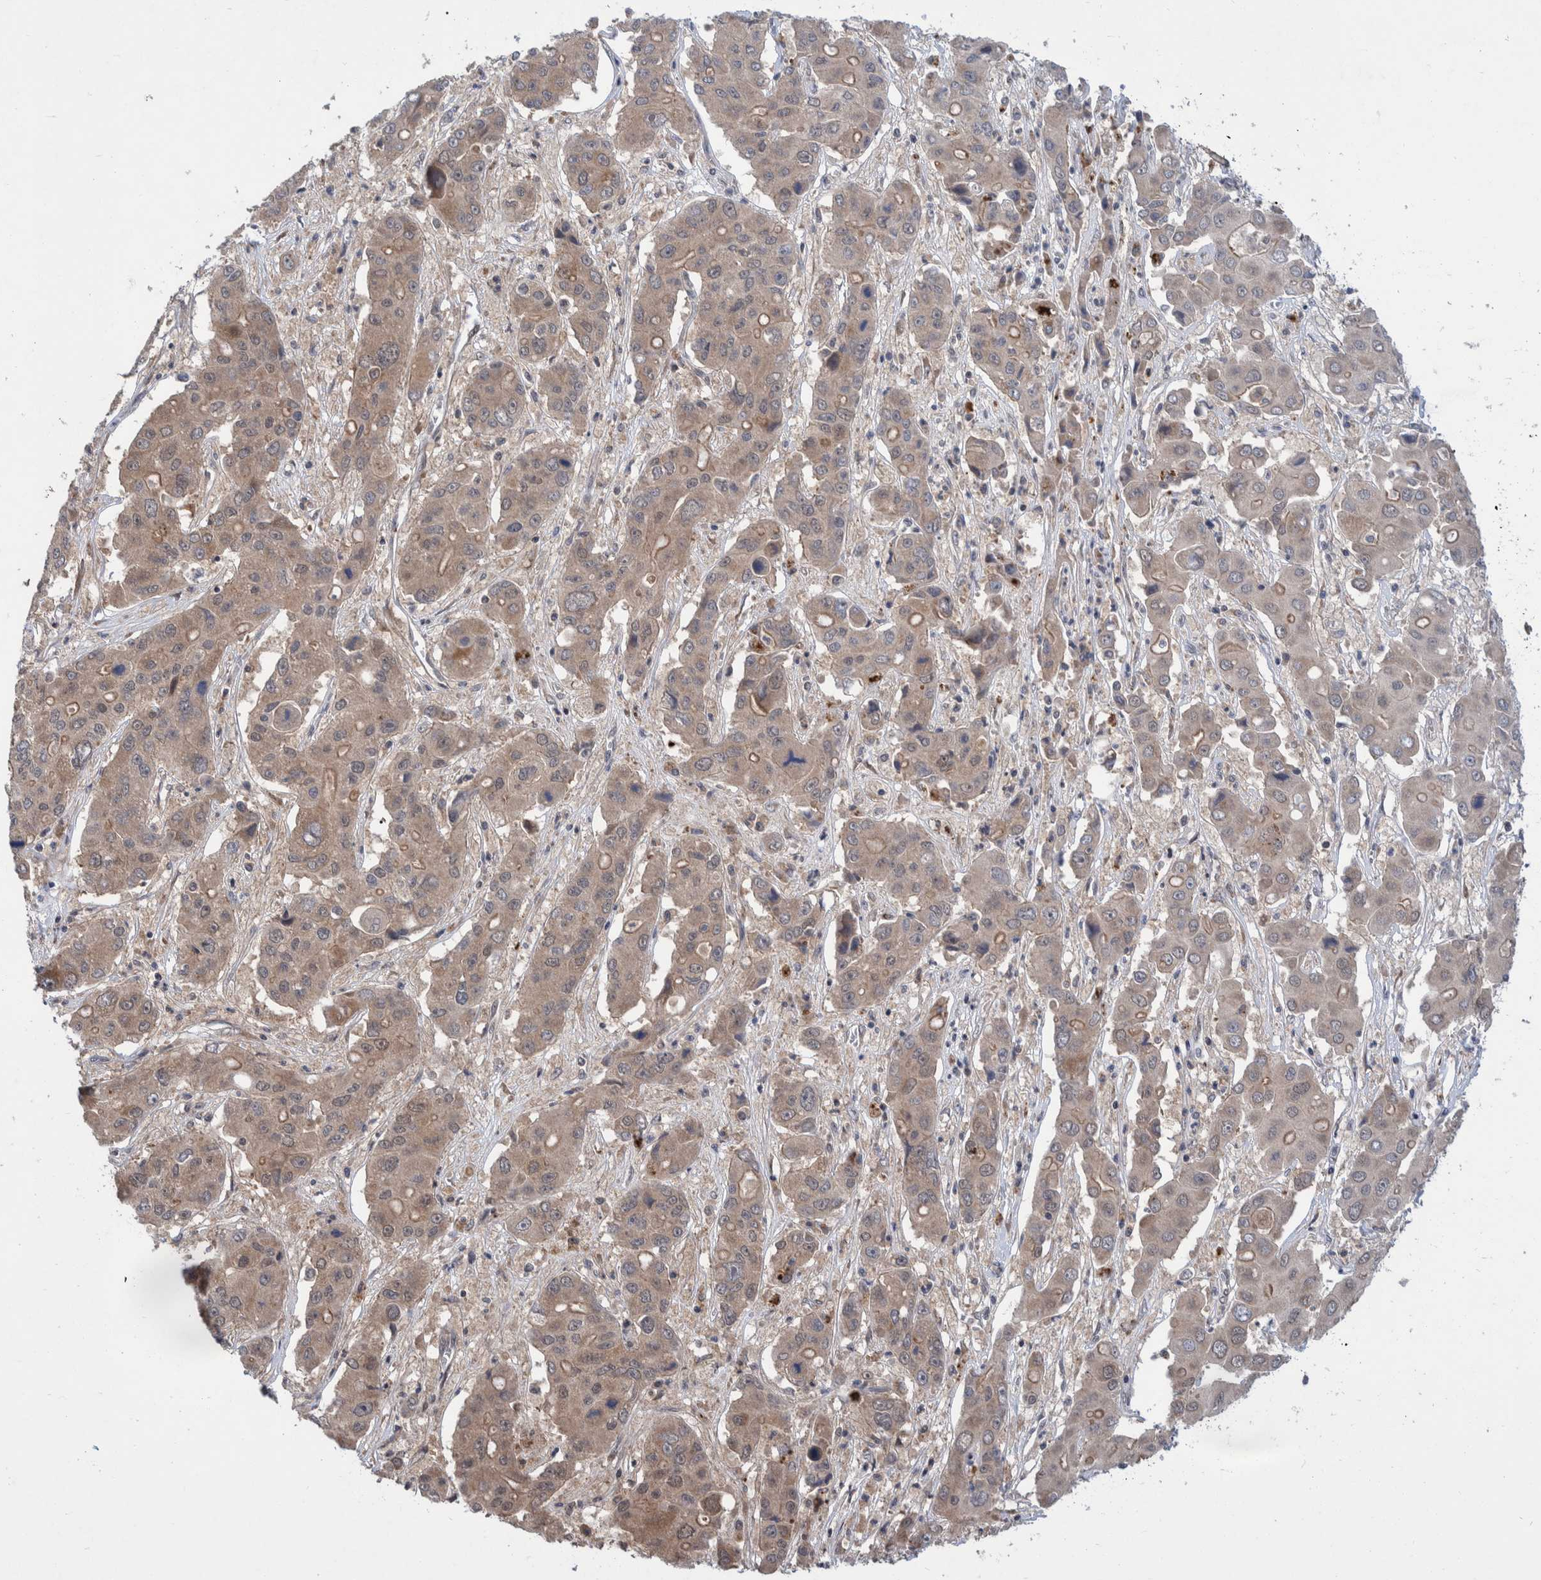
{"staining": {"intensity": "weak", "quantity": ">75%", "location": "cytoplasmic/membranous"}, "tissue": "liver cancer", "cell_type": "Tumor cells", "image_type": "cancer", "snomed": [{"axis": "morphology", "description": "Cholangiocarcinoma"}, {"axis": "topography", "description": "Liver"}], "caption": "Immunohistochemistry (IHC) image of human liver cancer stained for a protein (brown), which demonstrates low levels of weak cytoplasmic/membranous expression in approximately >75% of tumor cells.", "gene": "PLPBP", "patient": {"sex": "male", "age": 67}}